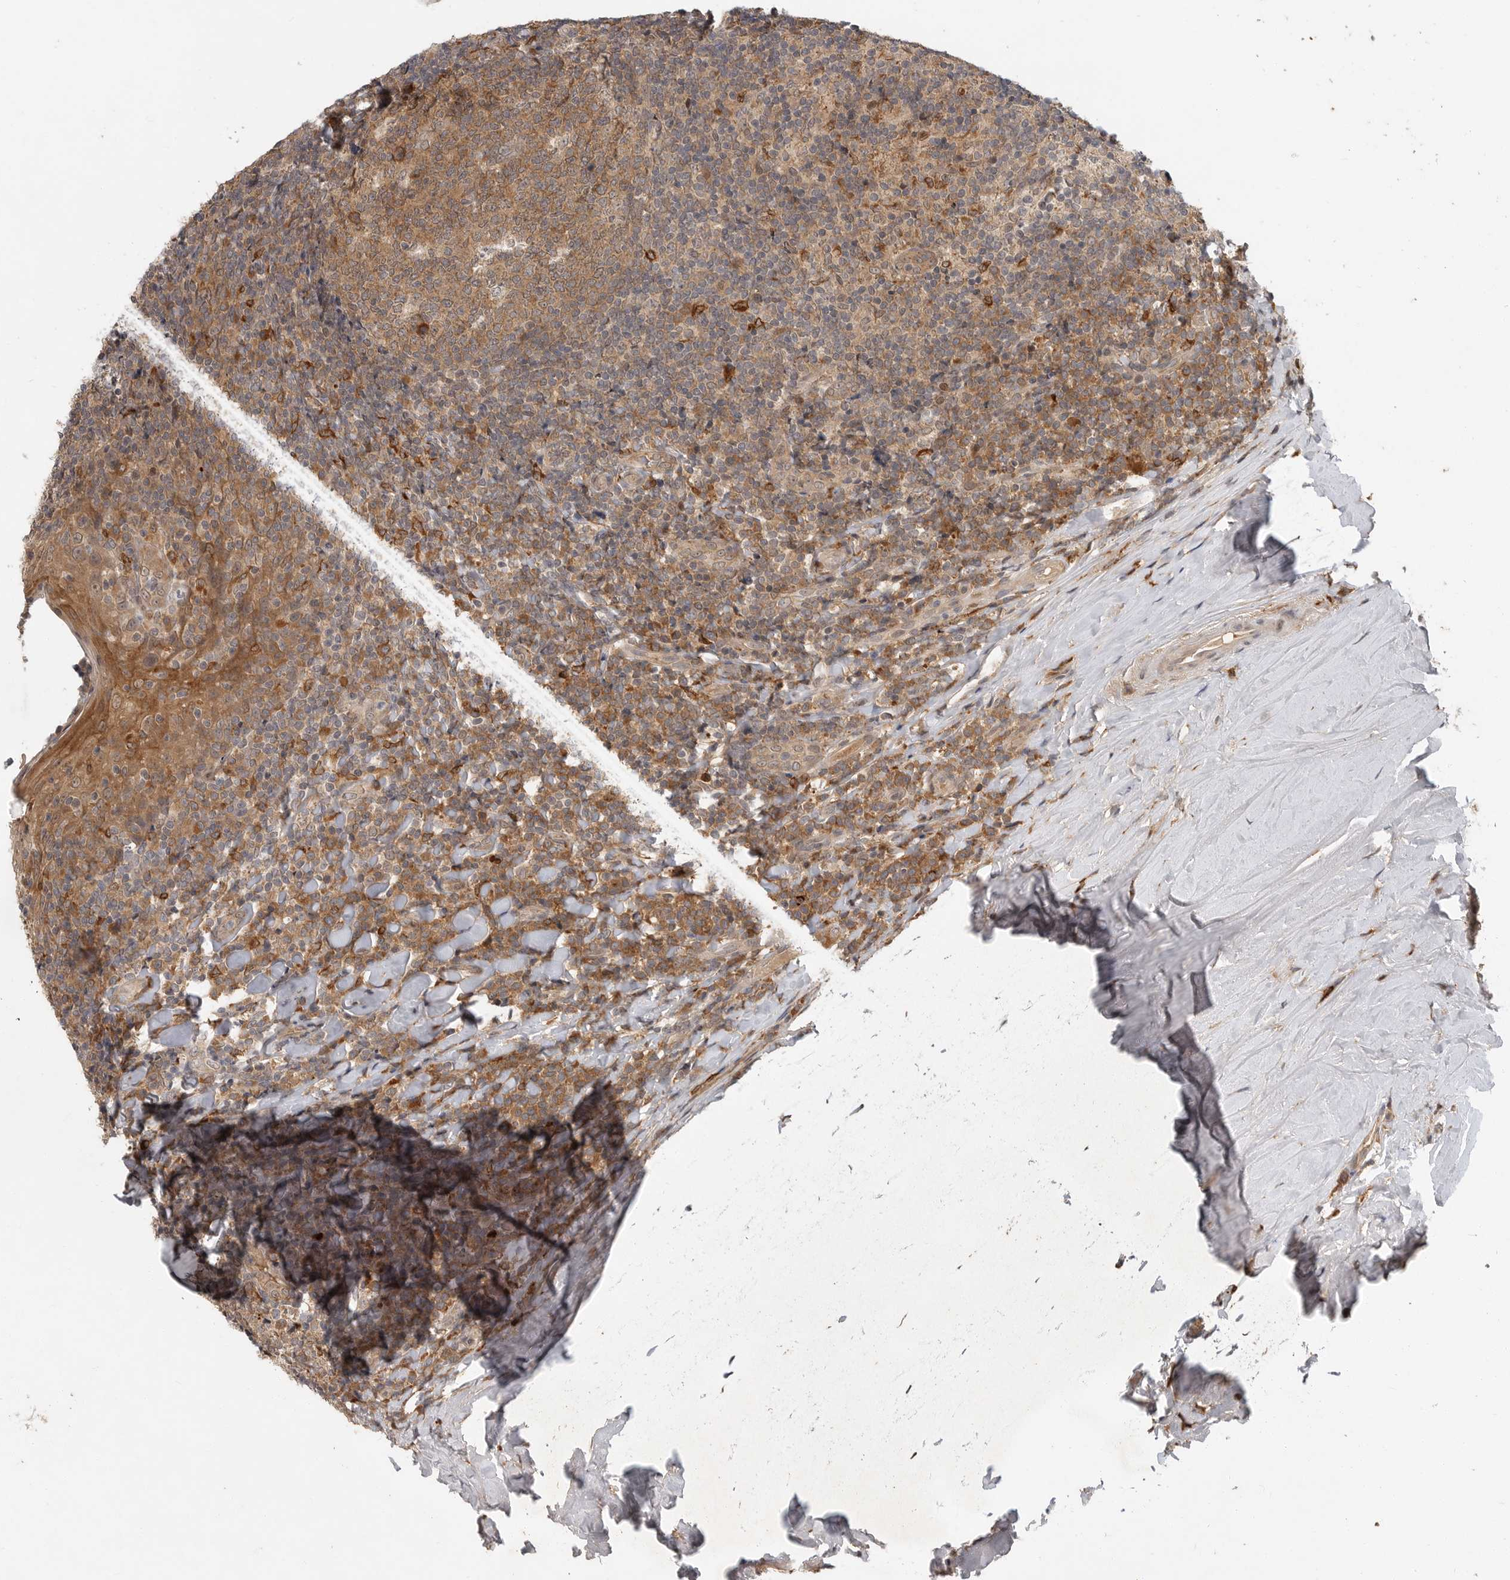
{"staining": {"intensity": "moderate", "quantity": ">75%", "location": "cytoplasmic/membranous"}, "tissue": "tonsil", "cell_type": "Germinal center cells", "image_type": "normal", "snomed": [{"axis": "morphology", "description": "Normal tissue, NOS"}, {"axis": "topography", "description": "Tonsil"}], "caption": "Protein expression analysis of normal human tonsil reveals moderate cytoplasmic/membranous positivity in approximately >75% of germinal center cells. Ihc stains the protein in brown and the nuclei are stained blue.", "gene": "OSBPL9", "patient": {"sex": "male", "age": 37}}